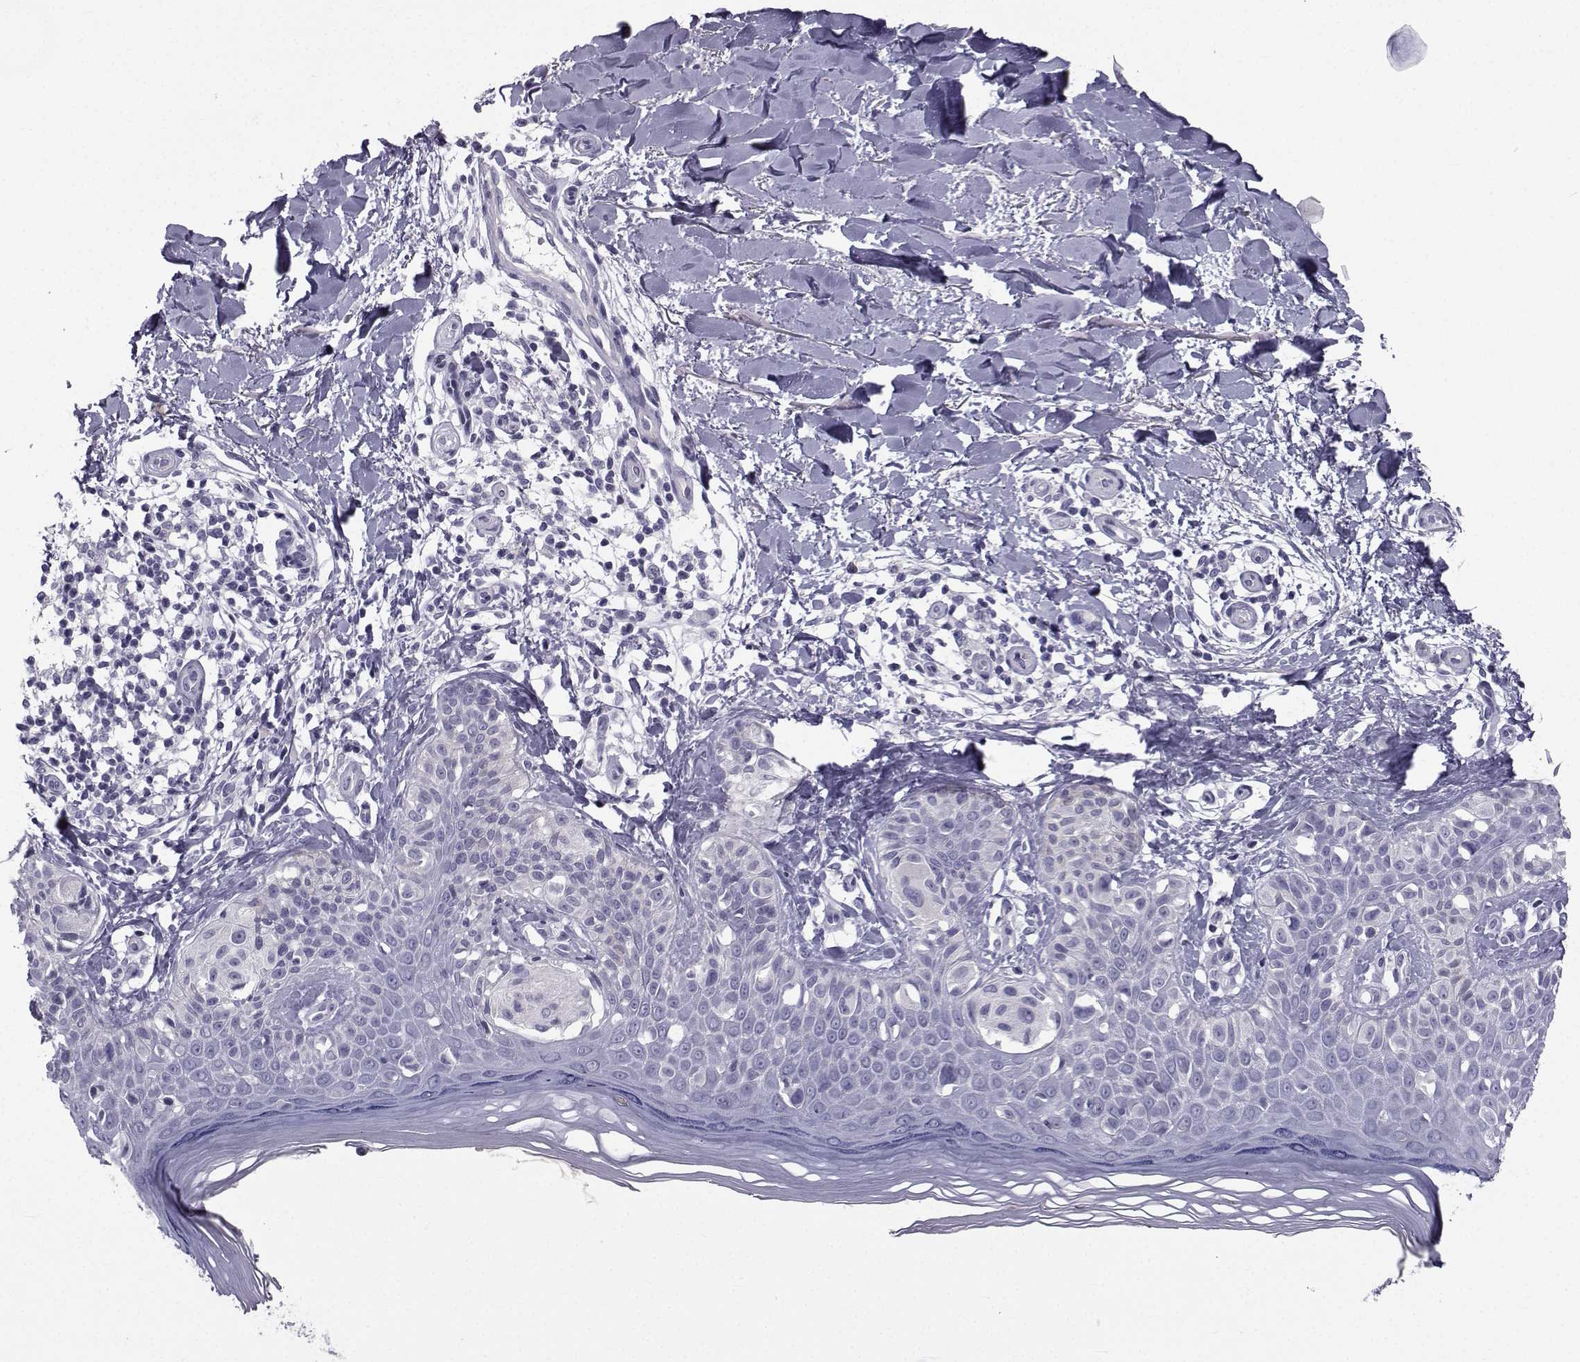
{"staining": {"intensity": "negative", "quantity": "none", "location": "none"}, "tissue": "melanoma", "cell_type": "Tumor cells", "image_type": "cancer", "snomed": [{"axis": "morphology", "description": "Malignant melanoma, NOS"}, {"axis": "topography", "description": "Skin"}], "caption": "An image of human melanoma is negative for staining in tumor cells.", "gene": "SPANXD", "patient": {"sex": "female", "age": 73}}